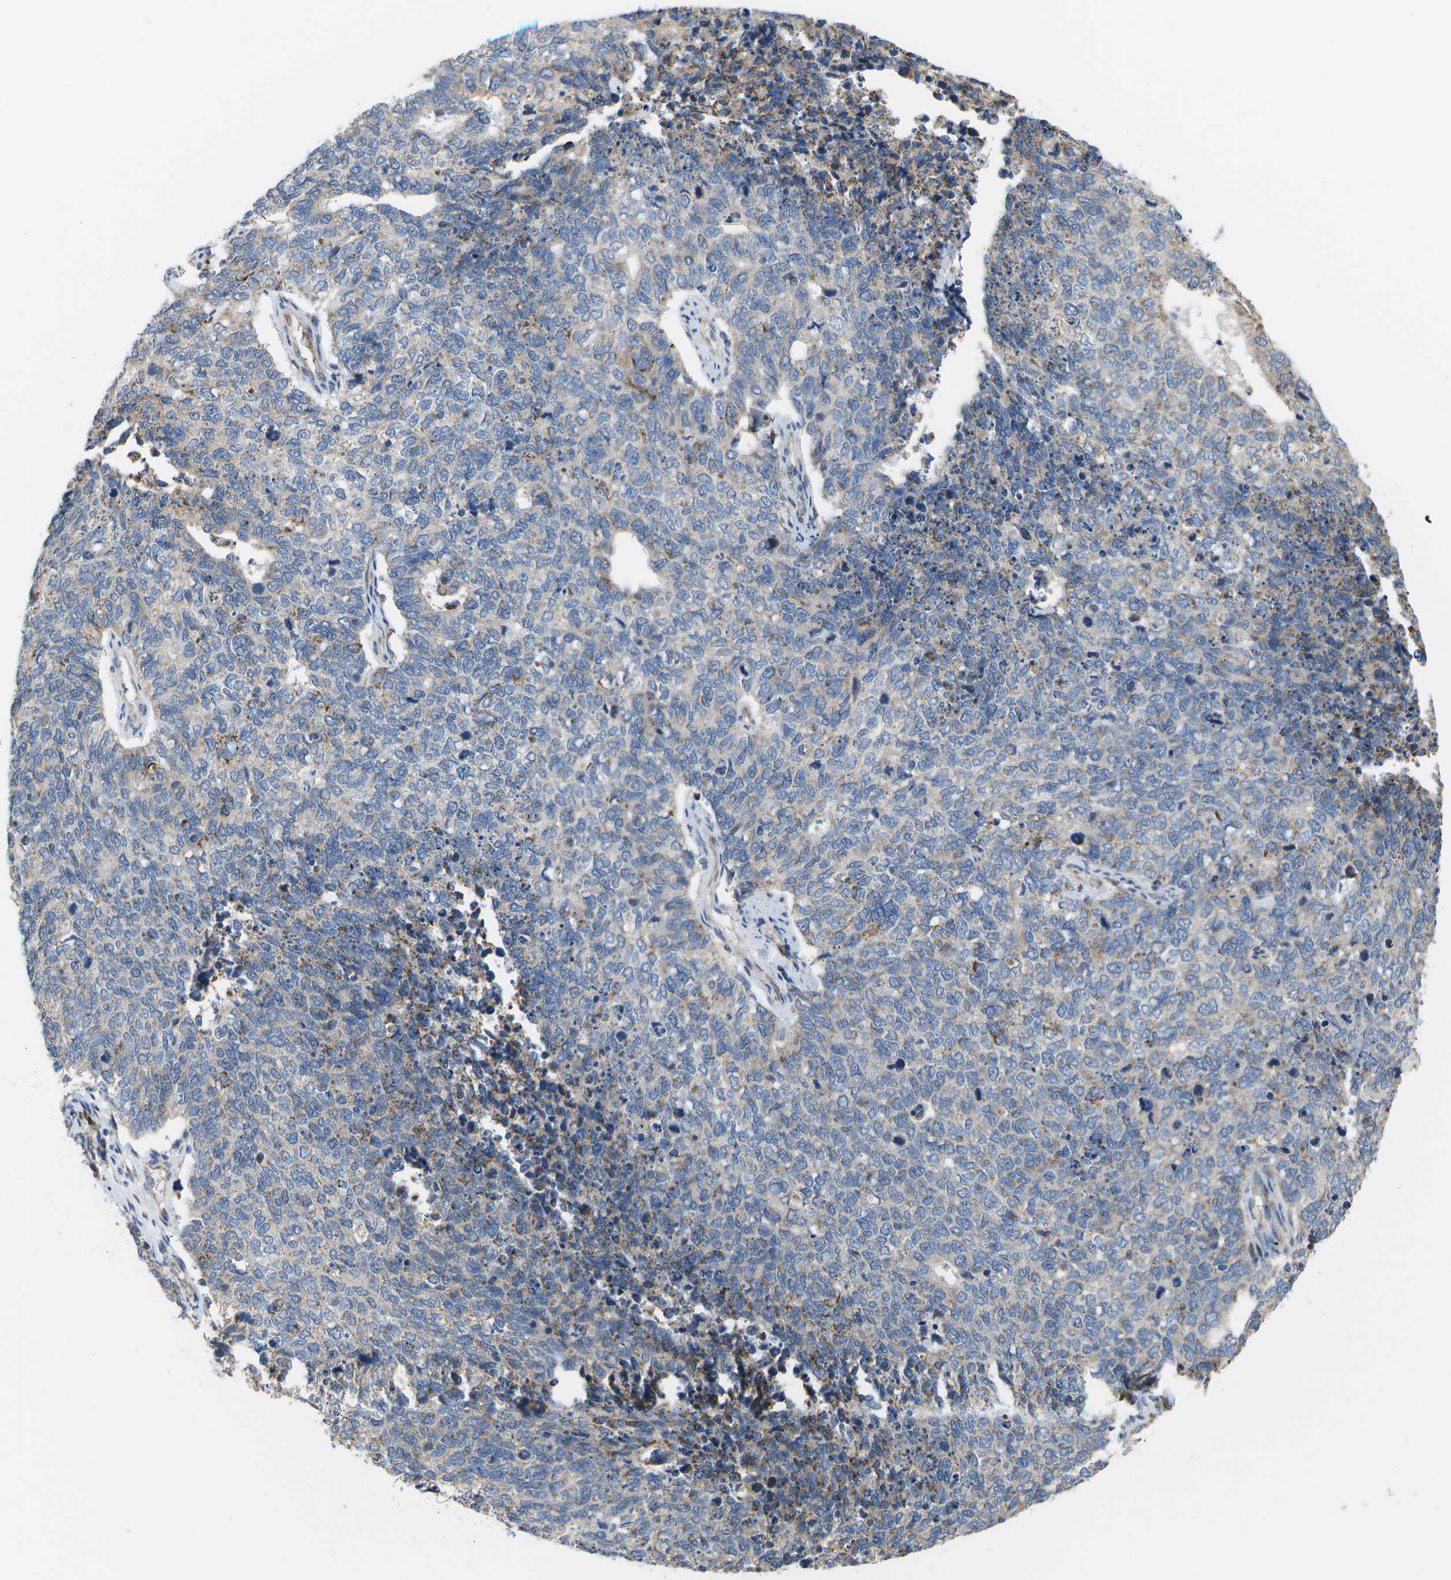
{"staining": {"intensity": "negative", "quantity": "none", "location": "none"}, "tissue": "cervical cancer", "cell_type": "Tumor cells", "image_type": "cancer", "snomed": [{"axis": "morphology", "description": "Squamous cell carcinoma, NOS"}, {"axis": "topography", "description": "Cervix"}], "caption": "This is an immunohistochemistry micrograph of human cervical cancer (squamous cell carcinoma). There is no positivity in tumor cells.", "gene": "HADHA", "patient": {"sex": "female", "age": 63}}